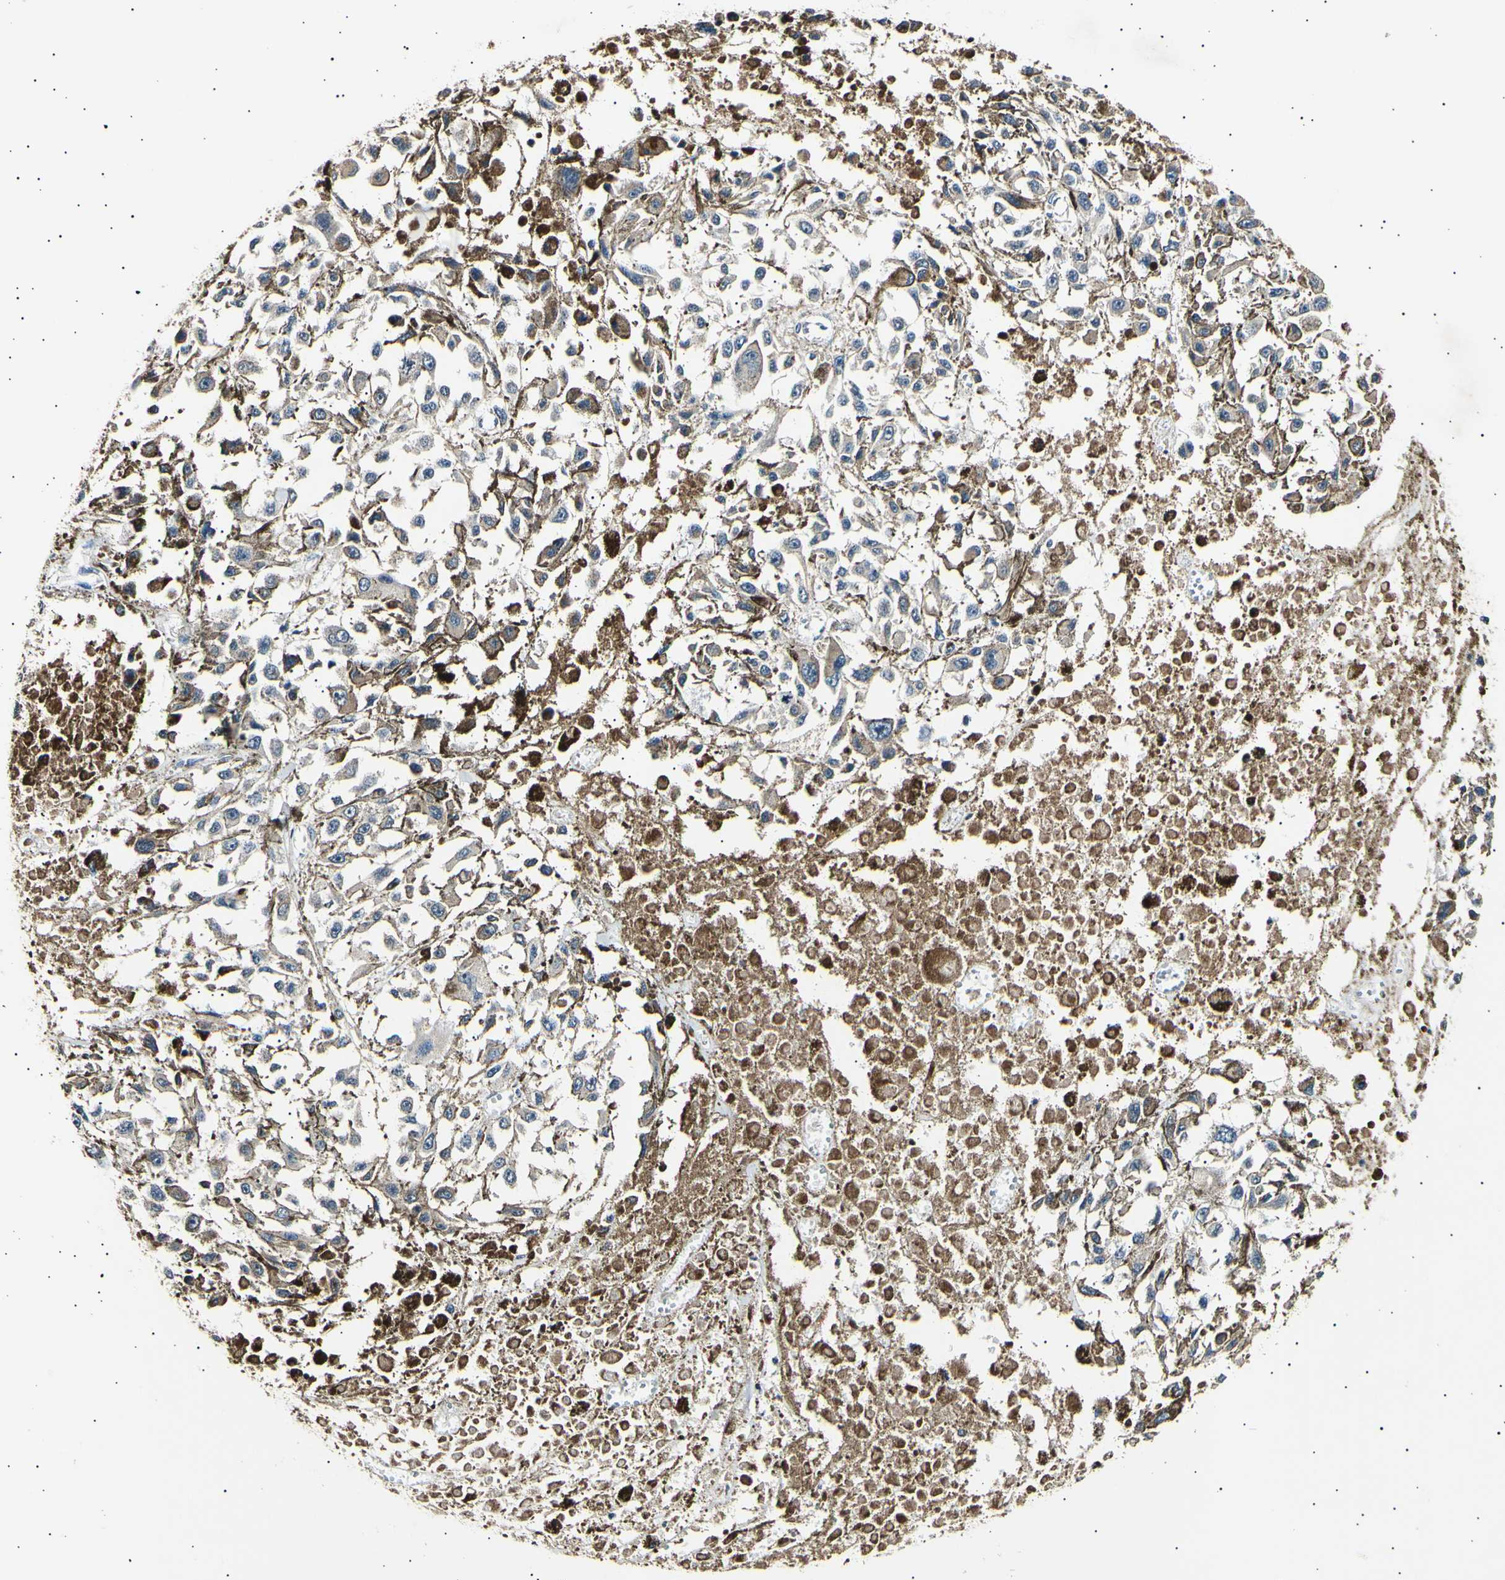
{"staining": {"intensity": "weak", "quantity": ">75%", "location": "cytoplasmic/membranous"}, "tissue": "melanoma", "cell_type": "Tumor cells", "image_type": "cancer", "snomed": [{"axis": "morphology", "description": "Malignant melanoma, Metastatic site"}, {"axis": "topography", "description": "Lymph node"}], "caption": "Approximately >75% of tumor cells in melanoma display weak cytoplasmic/membranous protein positivity as visualized by brown immunohistochemical staining.", "gene": "ITGA6", "patient": {"sex": "male", "age": 59}}